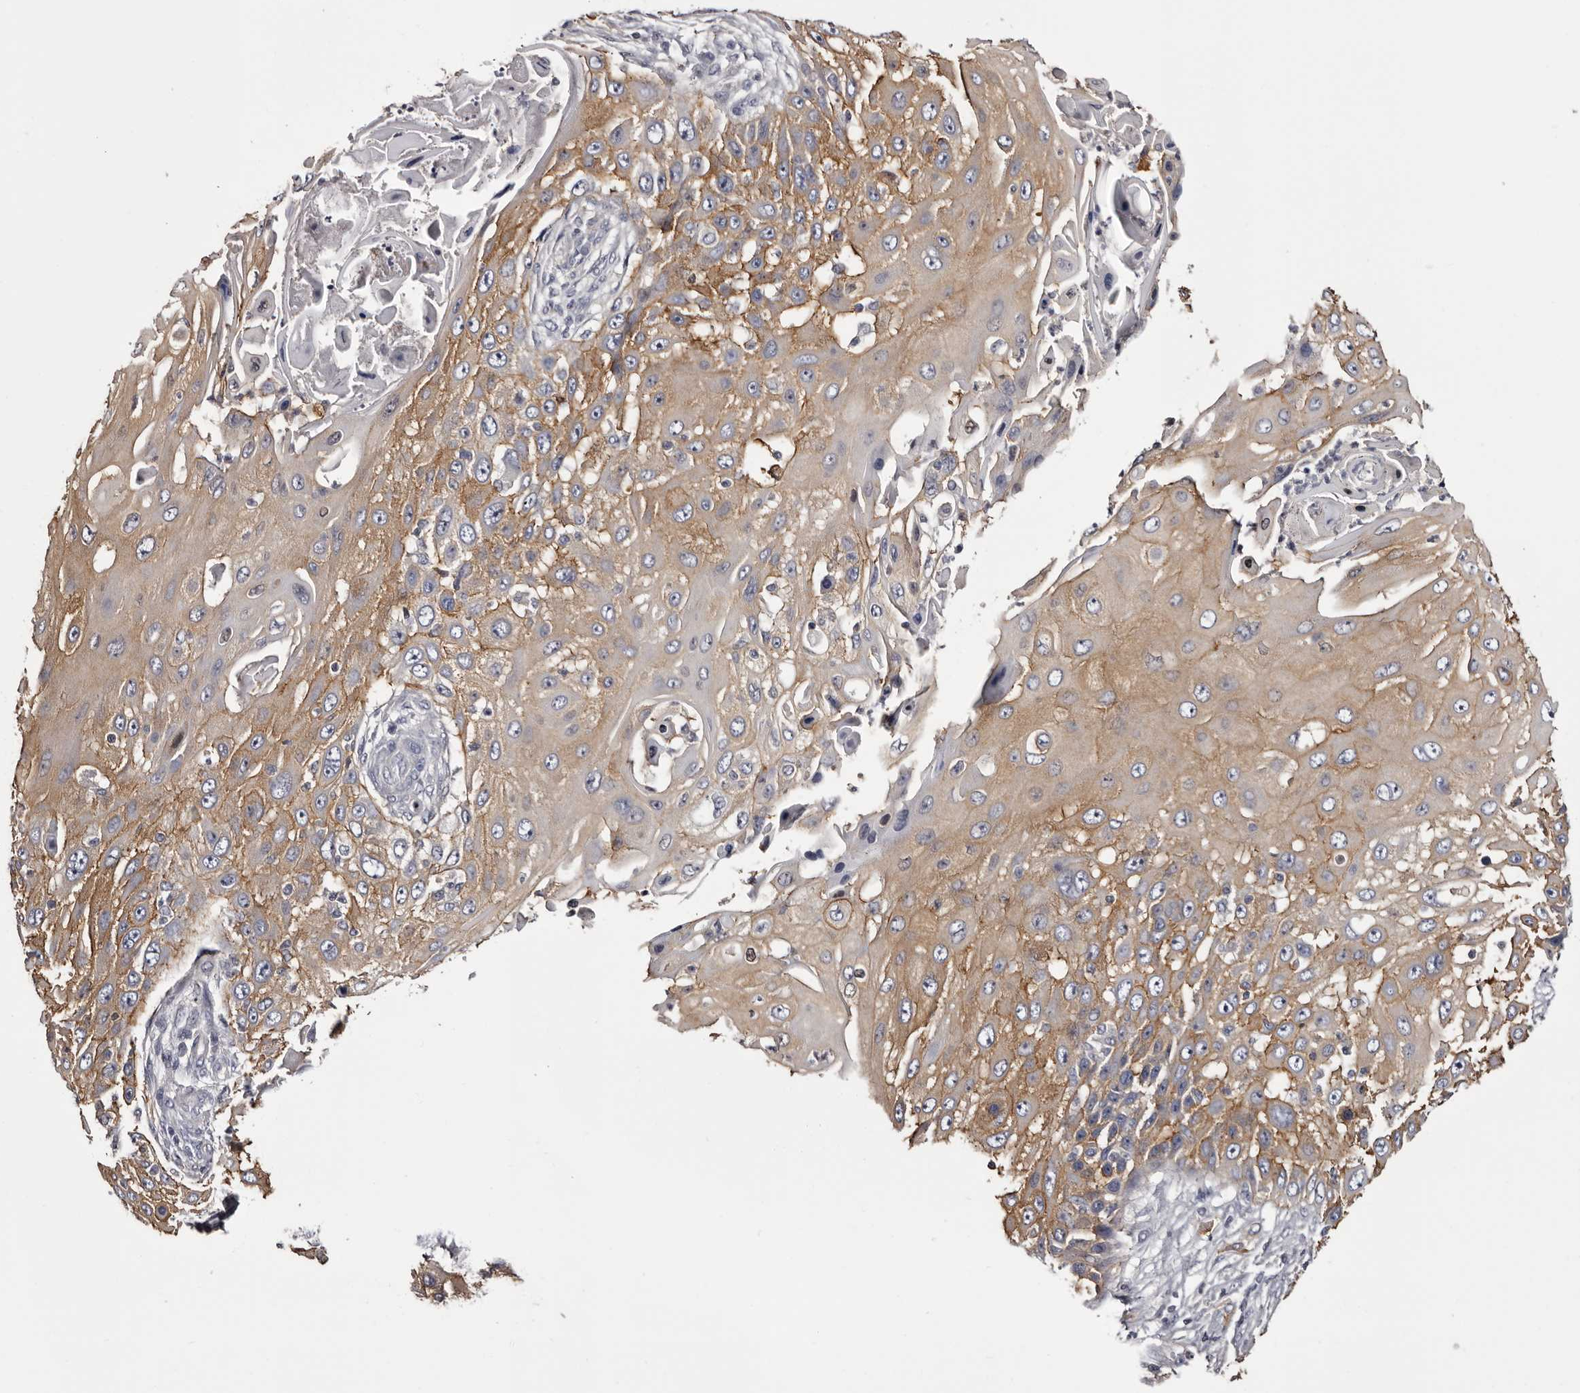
{"staining": {"intensity": "moderate", "quantity": ">75%", "location": "cytoplasmic/membranous"}, "tissue": "skin cancer", "cell_type": "Tumor cells", "image_type": "cancer", "snomed": [{"axis": "morphology", "description": "Squamous cell carcinoma, NOS"}, {"axis": "topography", "description": "Skin"}], "caption": "IHC of human skin cancer displays medium levels of moderate cytoplasmic/membranous positivity in about >75% of tumor cells.", "gene": "LAD1", "patient": {"sex": "female", "age": 44}}